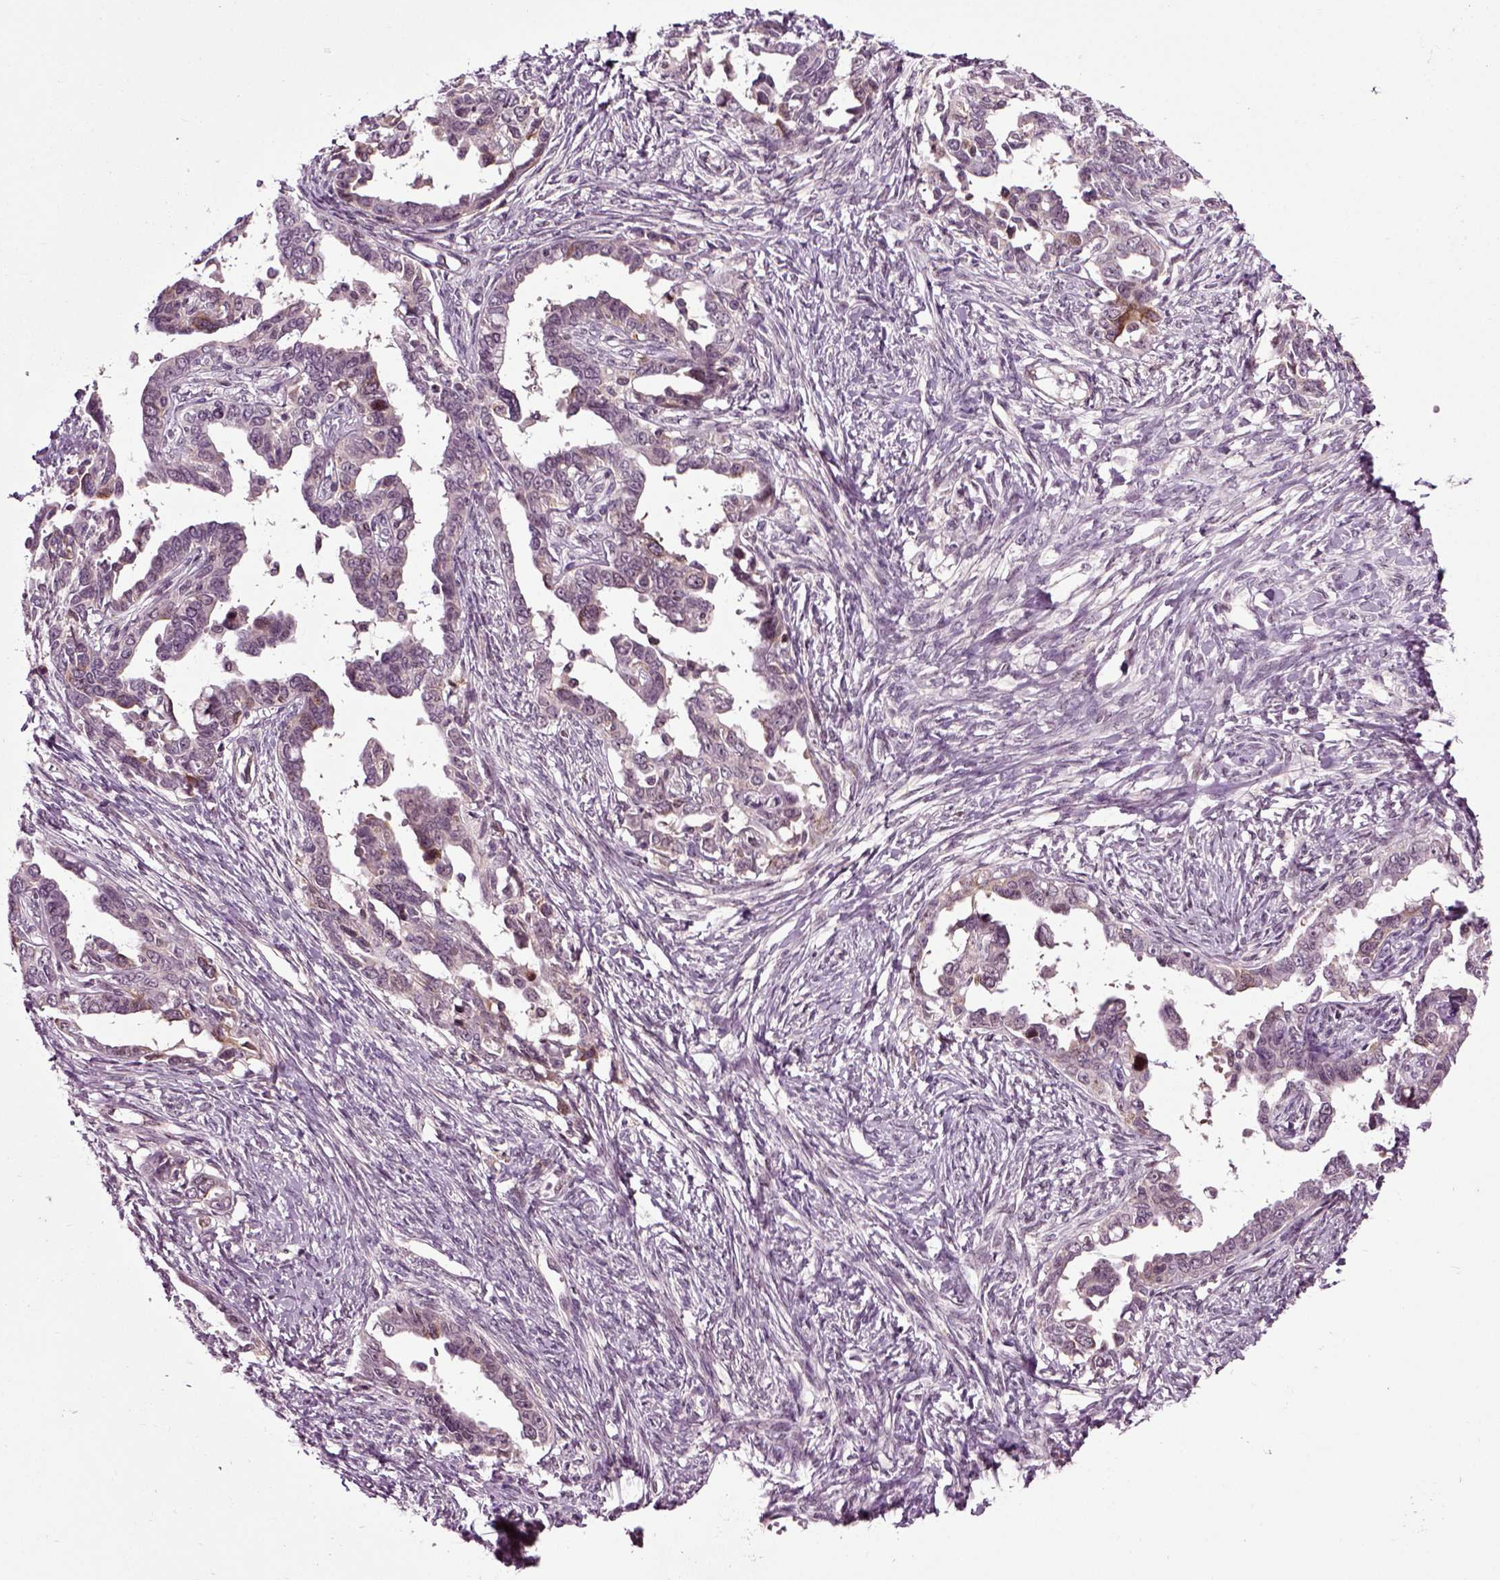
{"staining": {"intensity": "negative", "quantity": "none", "location": "none"}, "tissue": "ovarian cancer", "cell_type": "Tumor cells", "image_type": "cancer", "snomed": [{"axis": "morphology", "description": "Cystadenocarcinoma, serous, NOS"}, {"axis": "topography", "description": "Ovary"}], "caption": "Ovarian serous cystadenocarcinoma was stained to show a protein in brown. There is no significant expression in tumor cells.", "gene": "KNSTRN", "patient": {"sex": "female", "age": 69}}